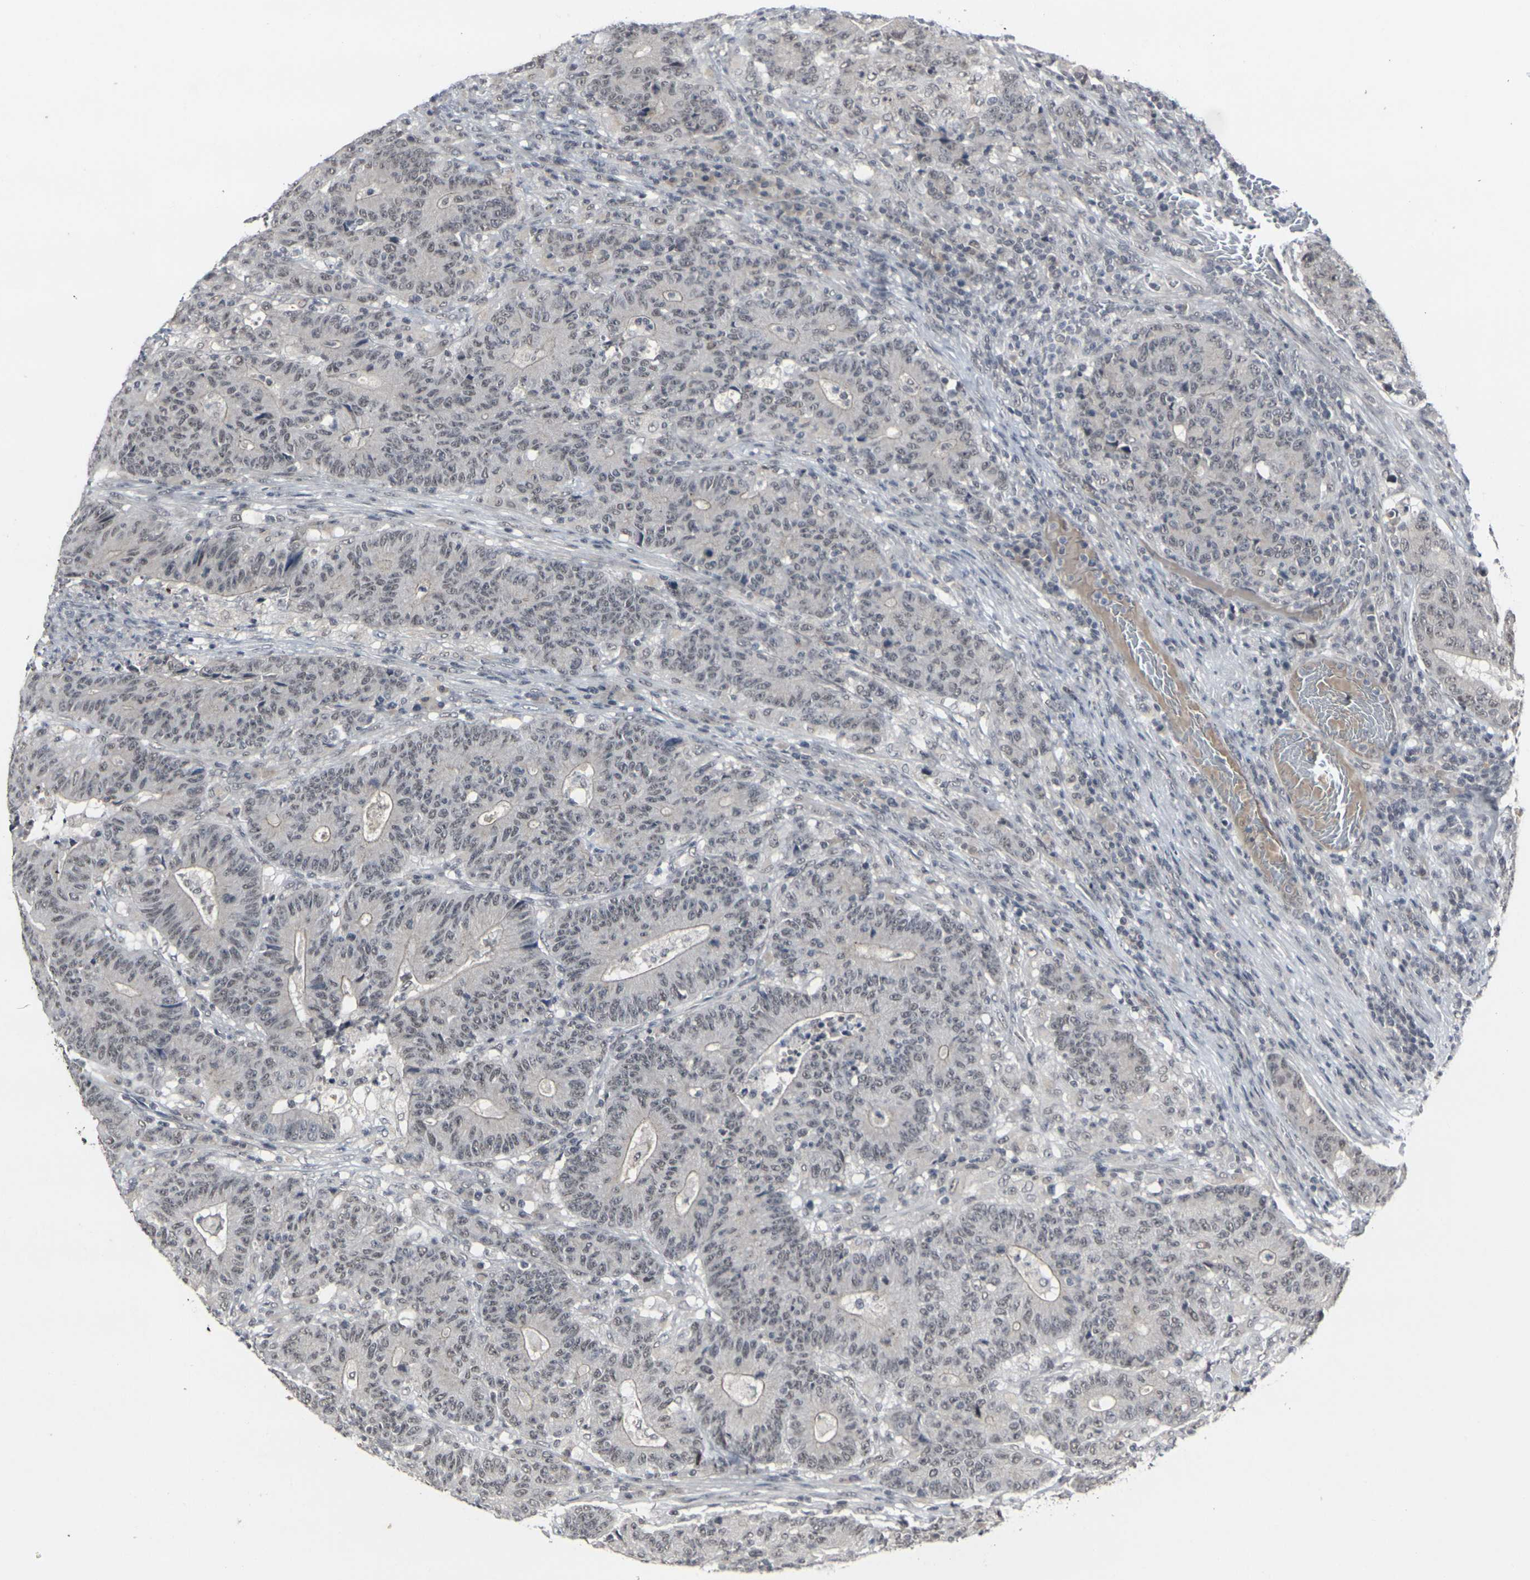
{"staining": {"intensity": "negative", "quantity": "none", "location": "none"}, "tissue": "colorectal cancer", "cell_type": "Tumor cells", "image_type": "cancer", "snomed": [{"axis": "morphology", "description": "Normal tissue, NOS"}, {"axis": "morphology", "description": "Adenocarcinoma, NOS"}, {"axis": "topography", "description": "Colon"}], "caption": "There is no significant positivity in tumor cells of adenocarcinoma (colorectal).", "gene": "GPR19", "patient": {"sex": "female", "age": 75}}